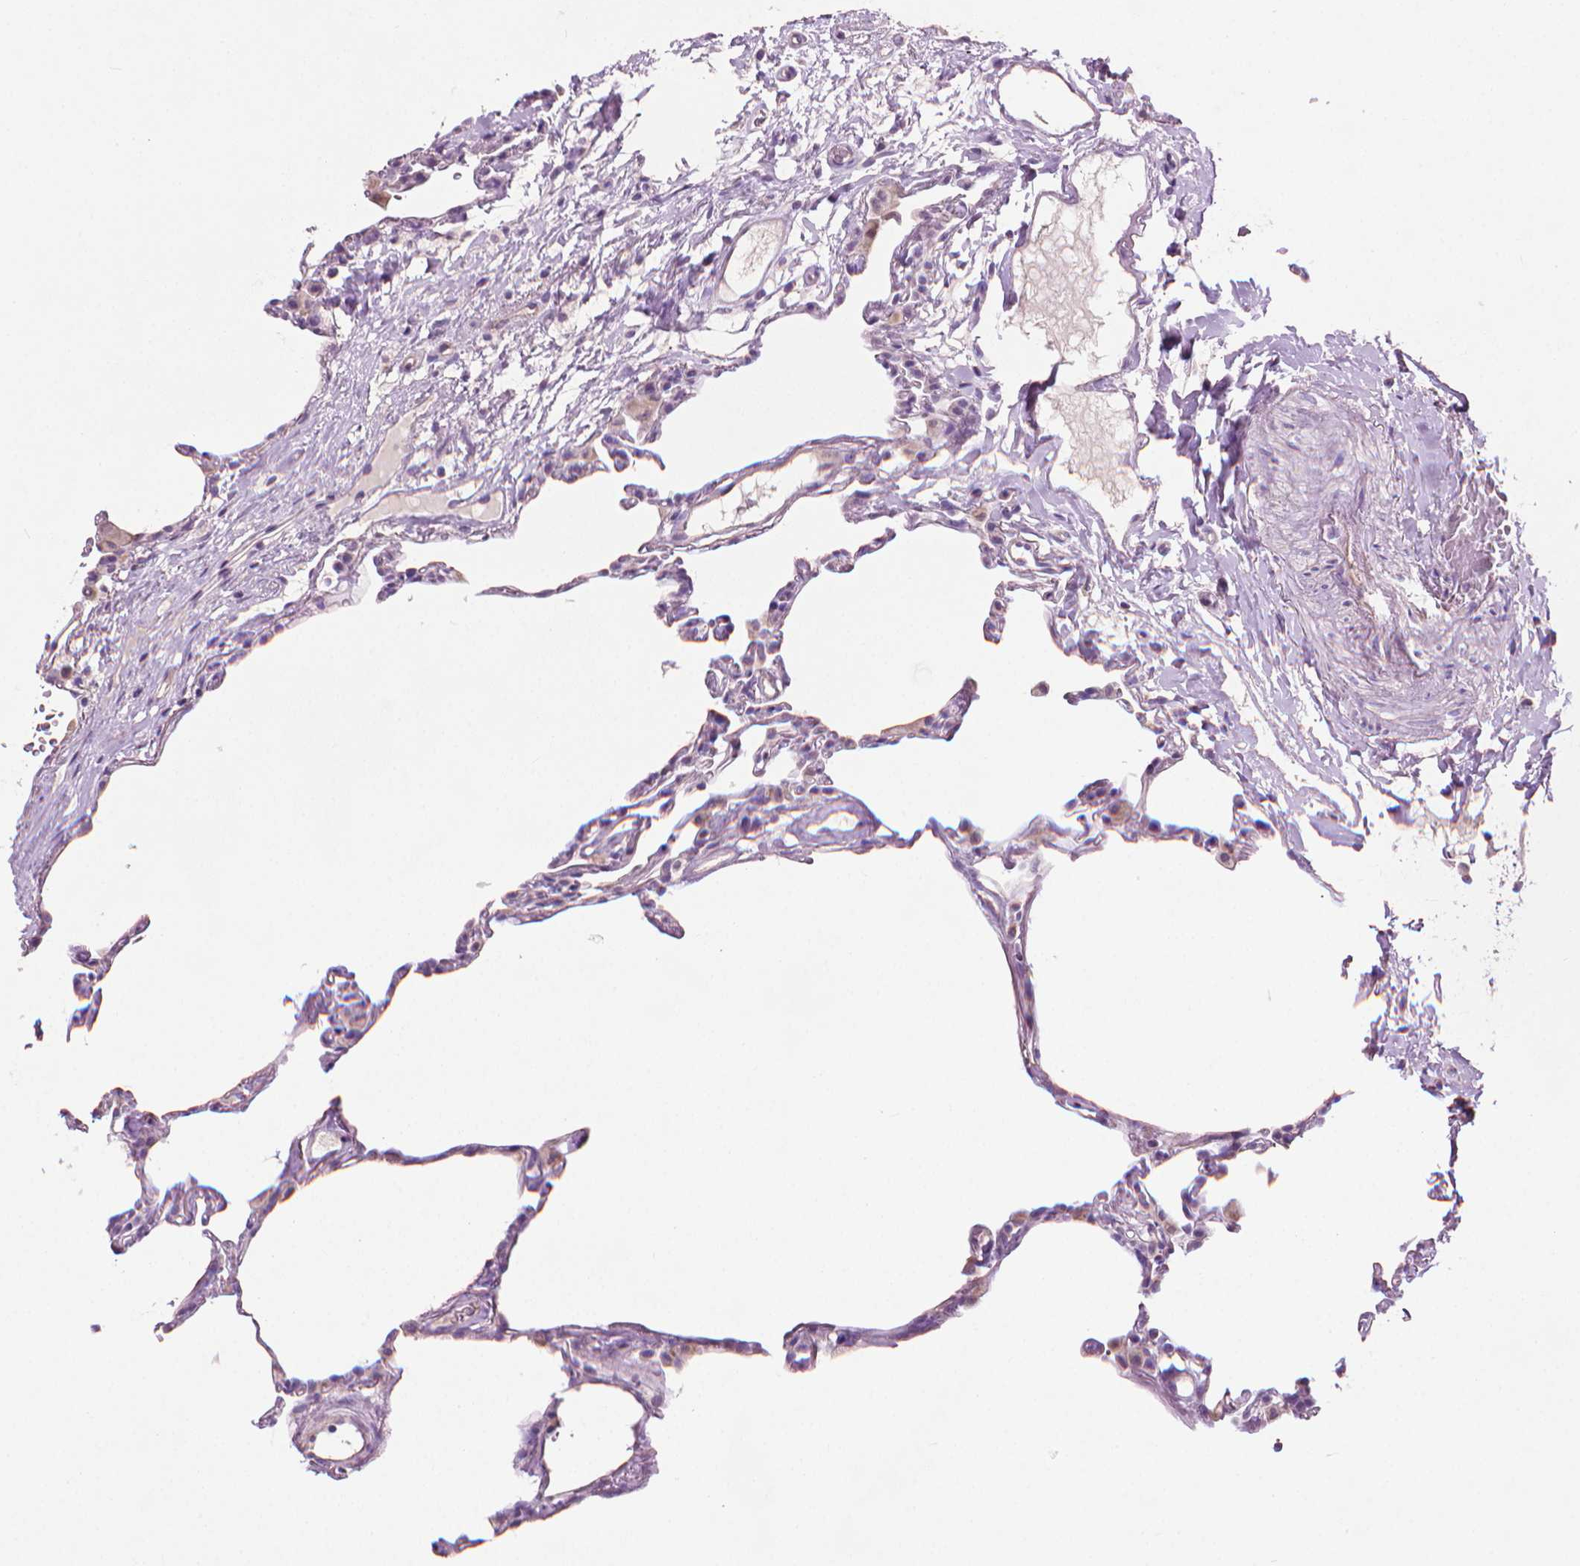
{"staining": {"intensity": "negative", "quantity": "none", "location": "none"}, "tissue": "lung", "cell_type": "Alveolar cells", "image_type": "normal", "snomed": [{"axis": "morphology", "description": "Normal tissue, NOS"}, {"axis": "topography", "description": "Lung"}], "caption": "This is an immunohistochemistry photomicrograph of unremarkable lung. There is no staining in alveolar cells.", "gene": "KRT73", "patient": {"sex": "female", "age": 57}}